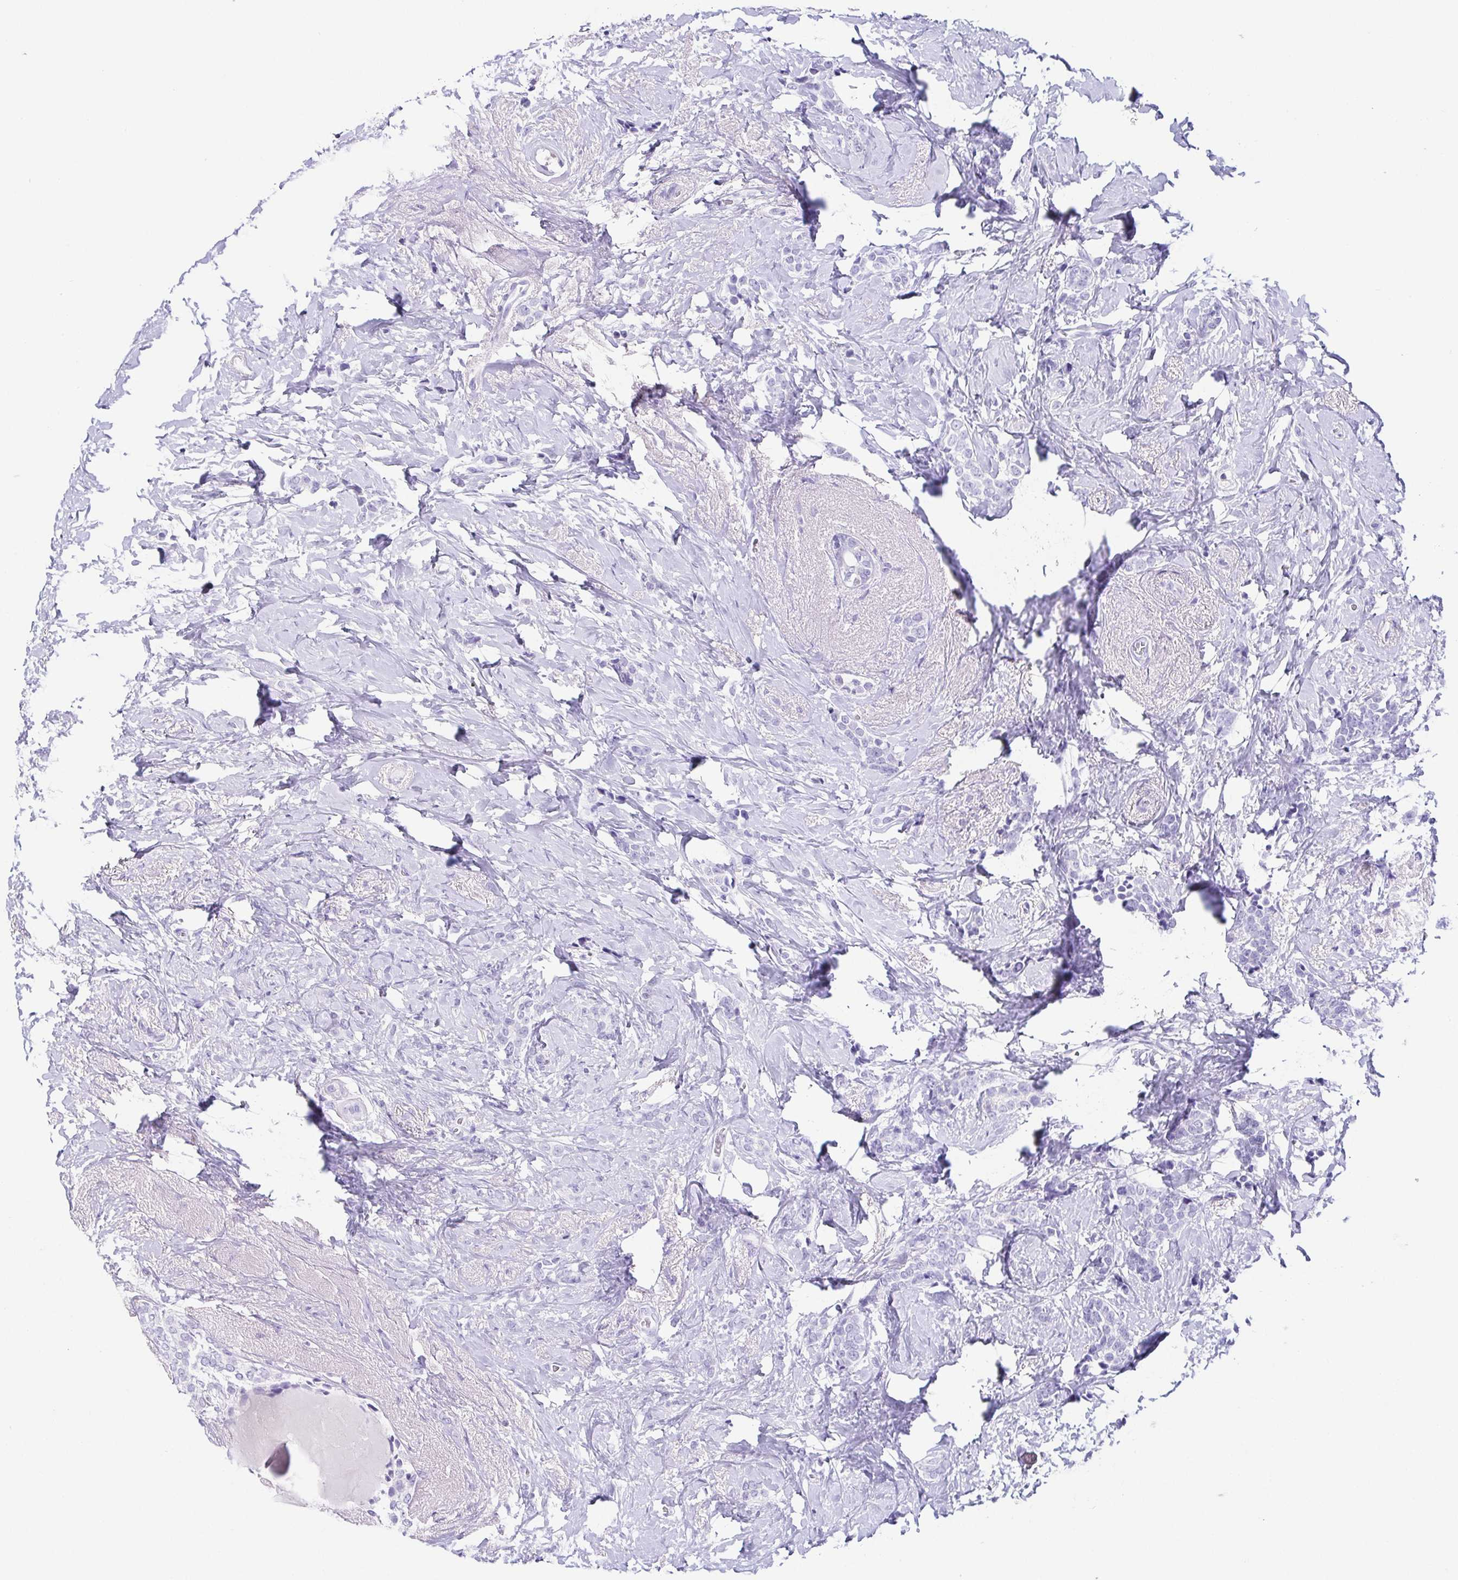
{"staining": {"intensity": "negative", "quantity": "none", "location": "none"}, "tissue": "breast cancer", "cell_type": "Tumor cells", "image_type": "cancer", "snomed": [{"axis": "morphology", "description": "Normal tissue, NOS"}, {"axis": "morphology", "description": "Duct carcinoma"}, {"axis": "topography", "description": "Breast"}], "caption": "This is an immunohistochemistry micrograph of human invasive ductal carcinoma (breast). There is no staining in tumor cells.", "gene": "CD164L2", "patient": {"sex": "female", "age": 77}}